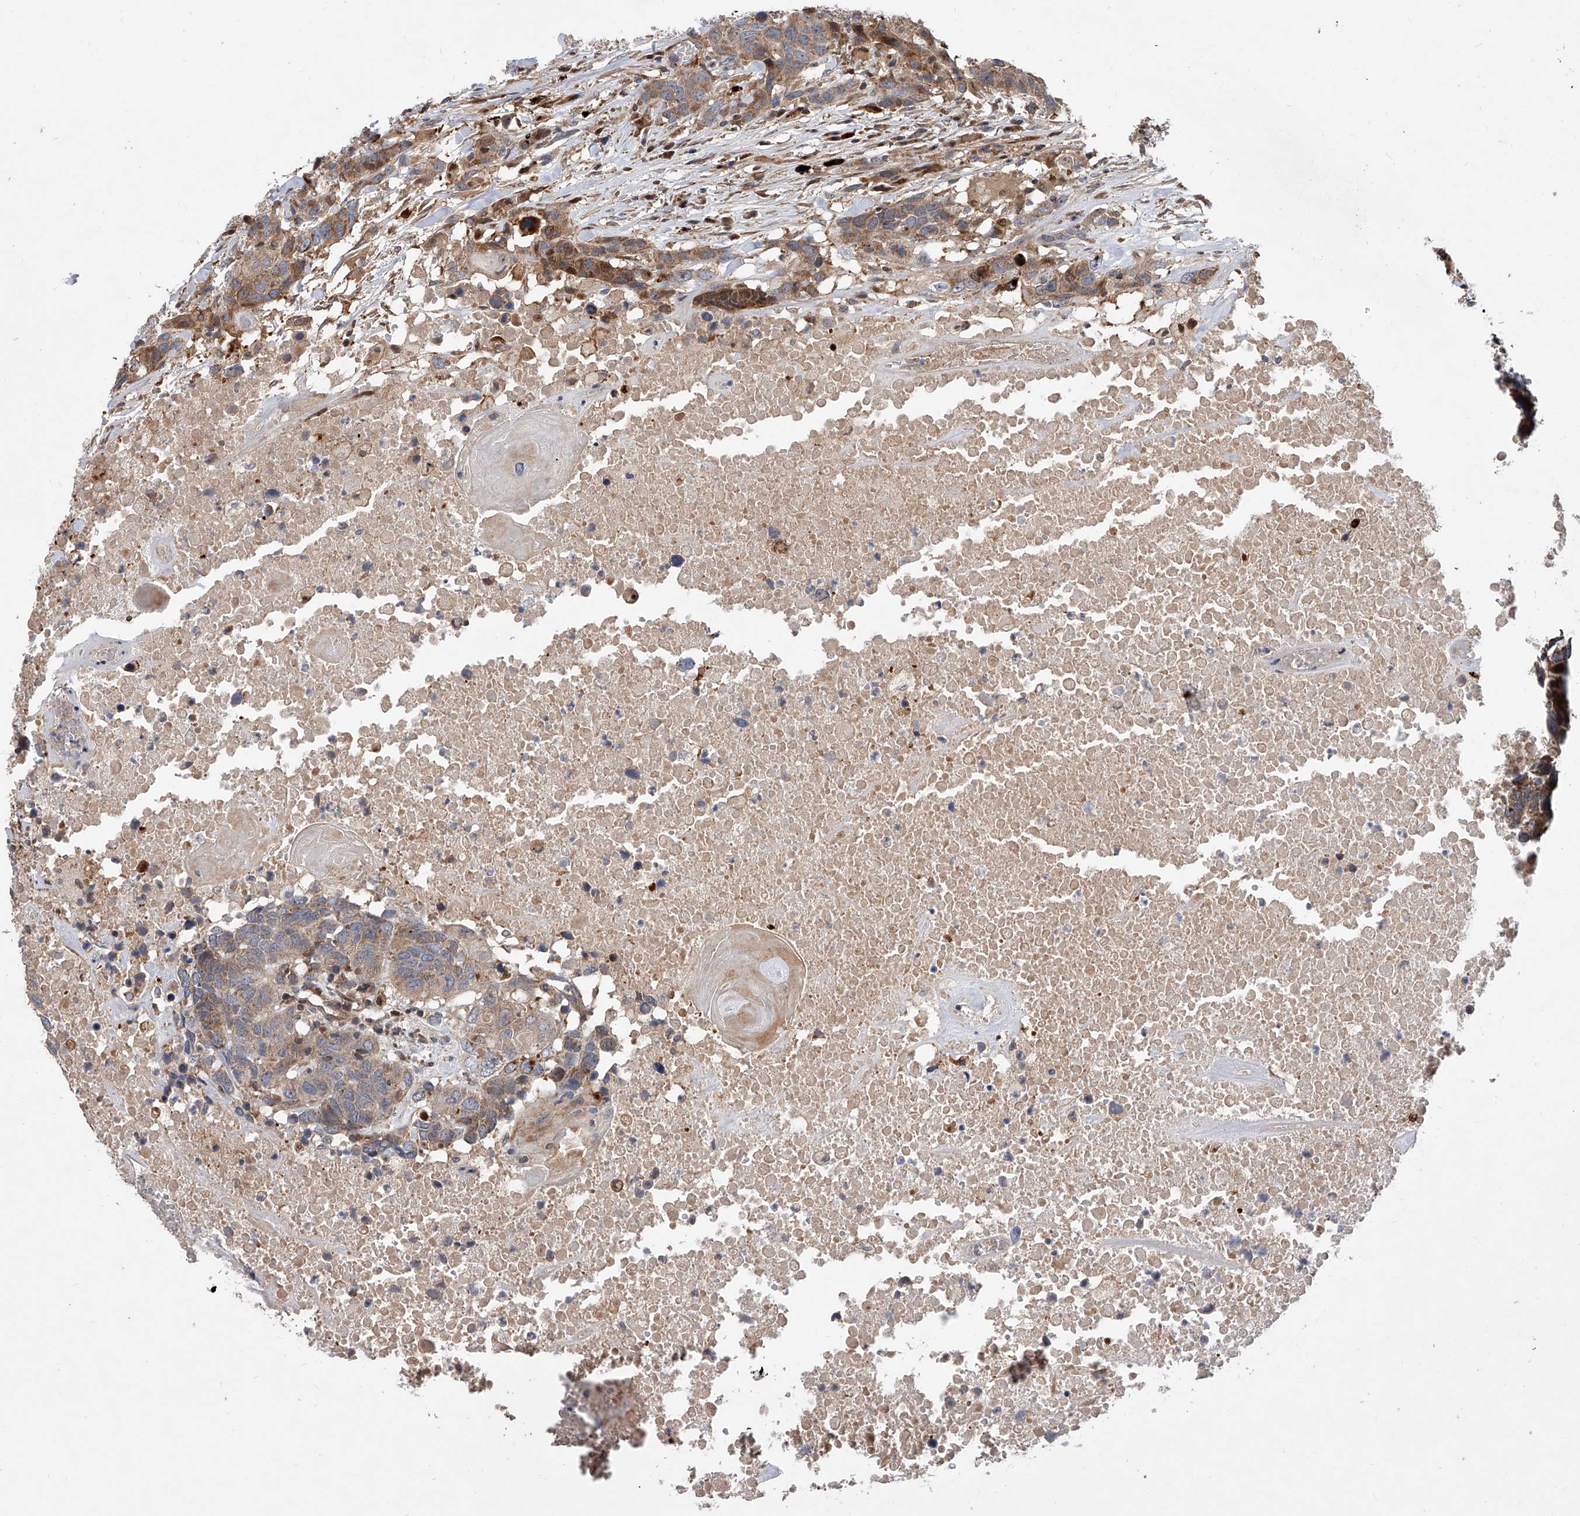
{"staining": {"intensity": "weak", "quantity": ">75%", "location": "cytoplasmic/membranous"}, "tissue": "head and neck cancer", "cell_type": "Tumor cells", "image_type": "cancer", "snomed": [{"axis": "morphology", "description": "Squamous cell carcinoma, NOS"}, {"axis": "topography", "description": "Head-Neck"}], "caption": "The photomicrograph reveals immunohistochemical staining of head and neck squamous cell carcinoma. There is weak cytoplasmic/membranous staining is identified in about >75% of tumor cells.", "gene": "PDSS2", "patient": {"sex": "male", "age": 66}}